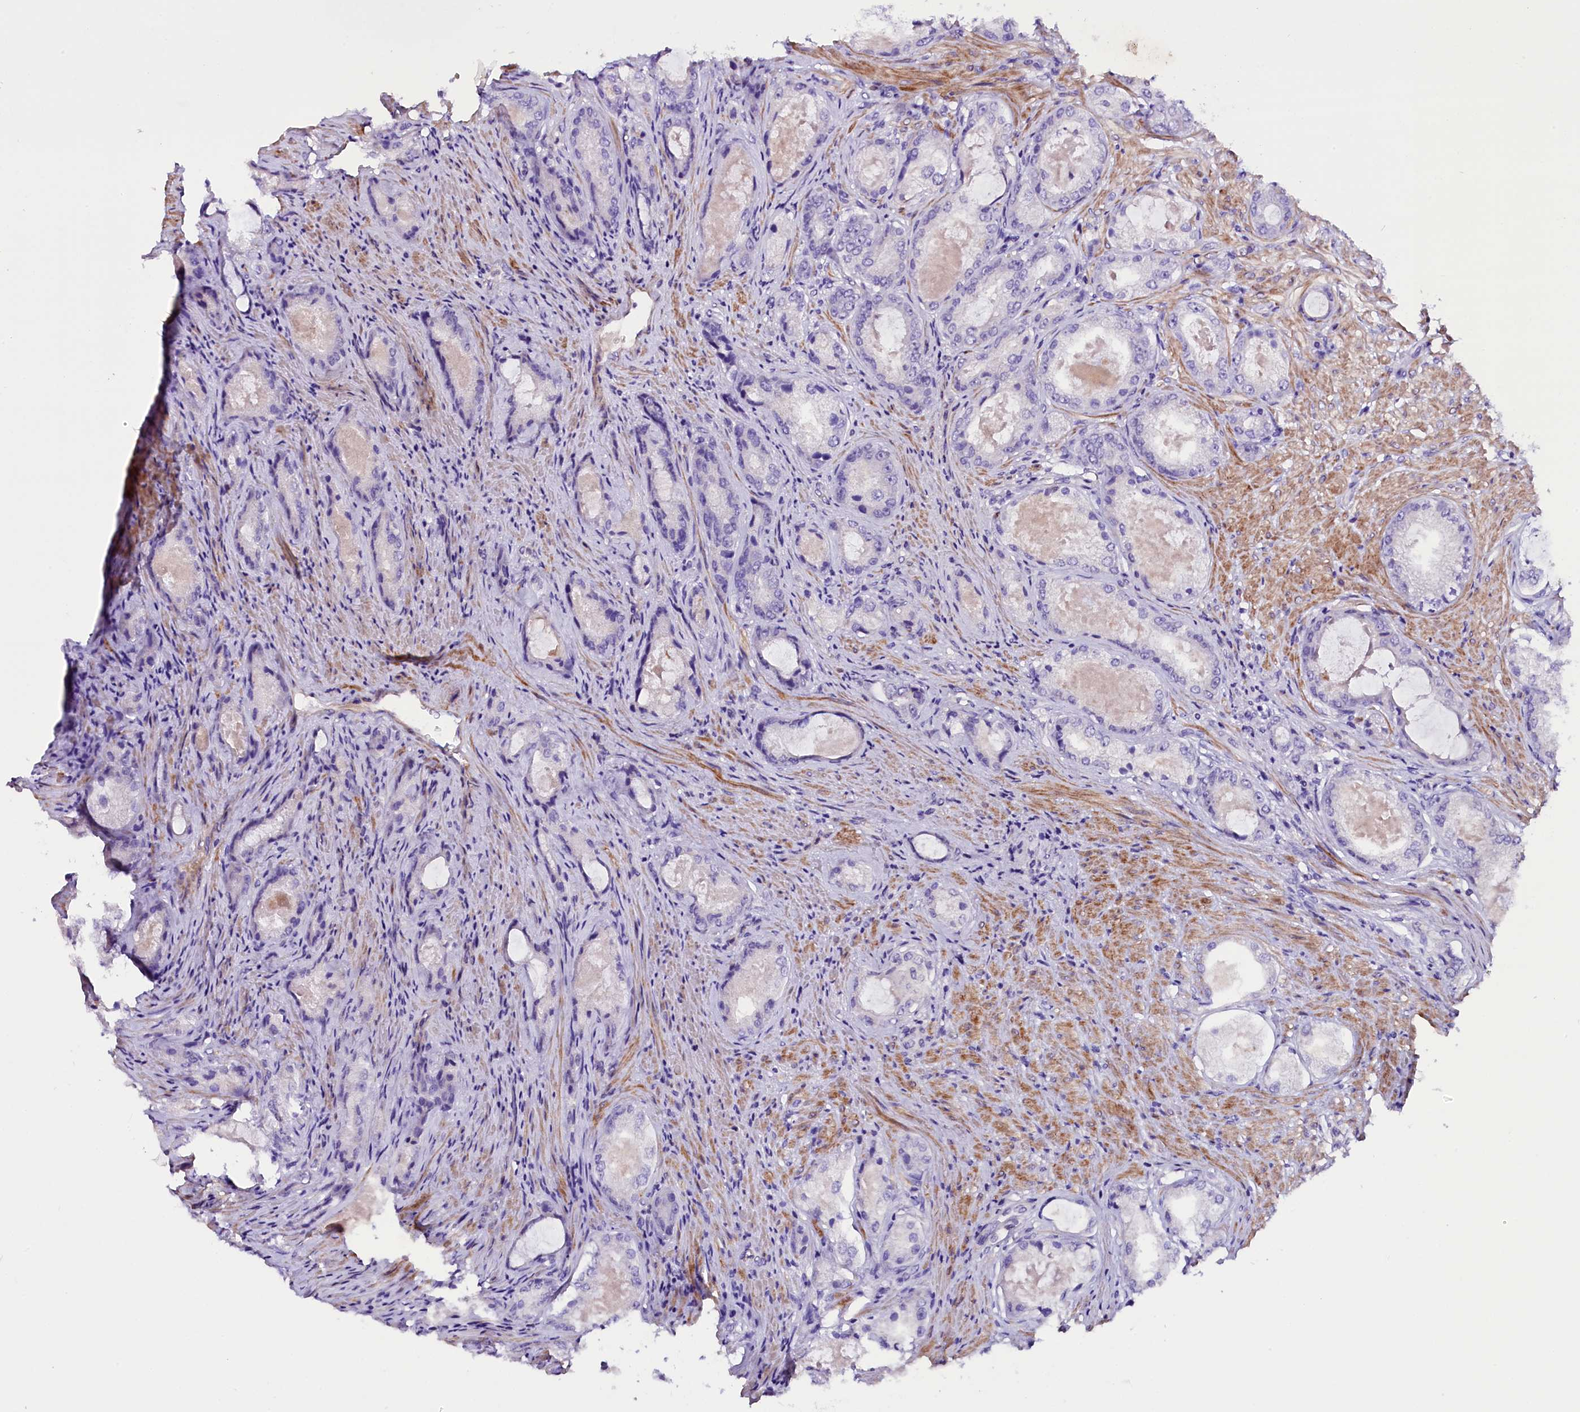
{"staining": {"intensity": "negative", "quantity": "none", "location": "none"}, "tissue": "prostate cancer", "cell_type": "Tumor cells", "image_type": "cancer", "snomed": [{"axis": "morphology", "description": "Adenocarcinoma, Low grade"}, {"axis": "topography", "description": "Prostate"}], "caption": "Prostate low-grade adenocarcinoma was stained to show a protein in brown. There is no significant positivity in tumor cells.", "gene": "MEX3B", "patient": {"sex": "male", "age": 68}}